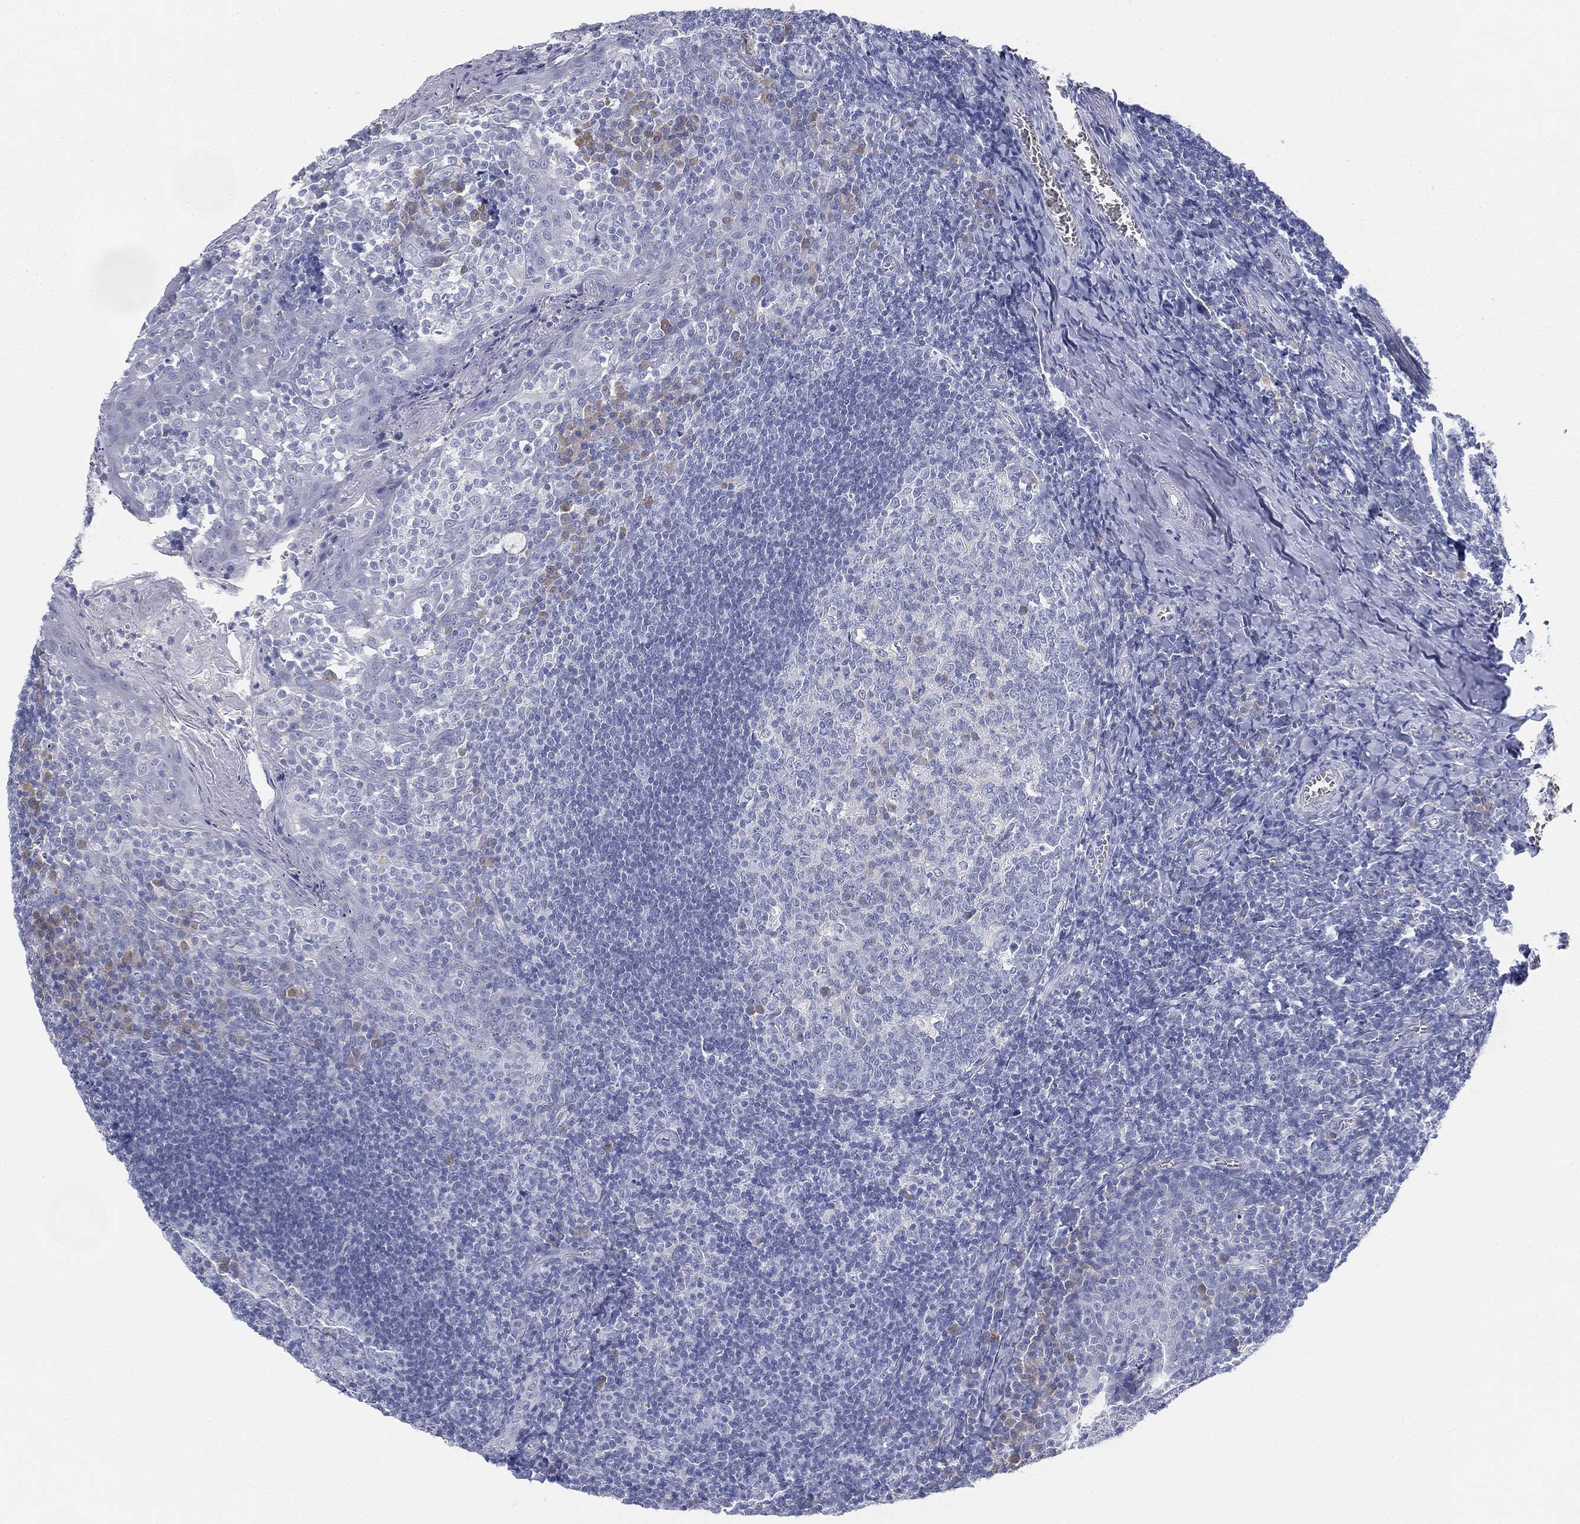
{"staining": {"intensity": "negative", "quantity": "none", "location": "none"}, "tissue": "tonsil", "cell_type": "Germinal center cells", "image_type": "normal", "snomed": [{"axis": "morphology", "description": "Normal tissue, NOS"}, {"axis": "topography", "description": "Tonsil"}], "caption": "This is a histopathology image of immunohistochemistry (IHC) staining of benign tonsil, which shows no positivity in germinal center cells.", "gene": "GCNA", "patient": {"sex": "female", "age": 13}}